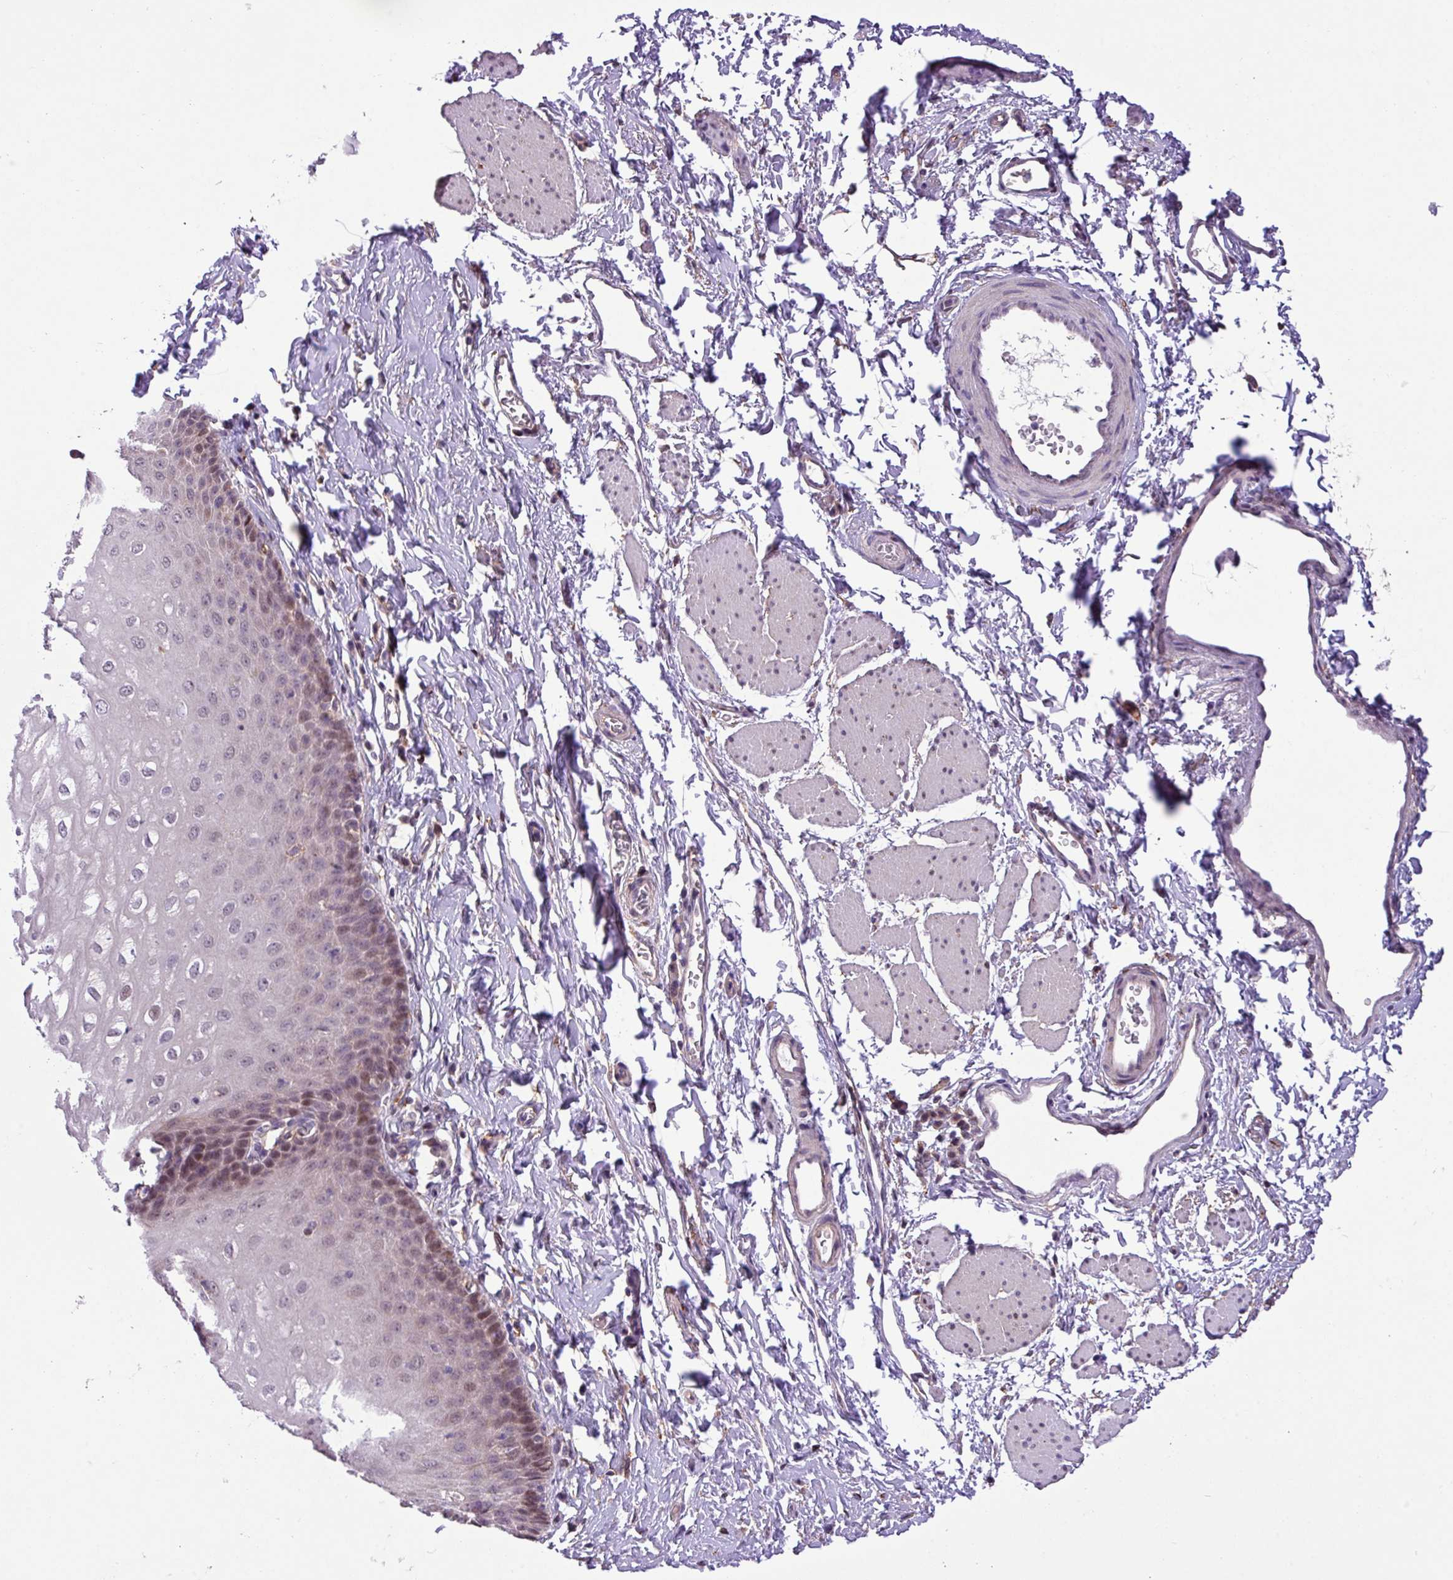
{"staining": {"intensity": "moderate", "quantity": "25%-75%", "location": "nuclear"}, "tissue": "esophagus", "cell_type": "Squamous epithelial cells", "image_type": "normal", "snomed": [{"axis": "morphology", "description": "Normal tissue, NOS"}, {"axis": "topography", "description": "Esophagus"}], "caption": "An immunohistochemistry (IHC) histopathology image of normal tissue is shown. Protein staining in brown shows moderate nuclear positivity in esophagus within squamous epithelial cells.", "gene": "RPP25L", "patient": {"sex": "male", "age": 70}}